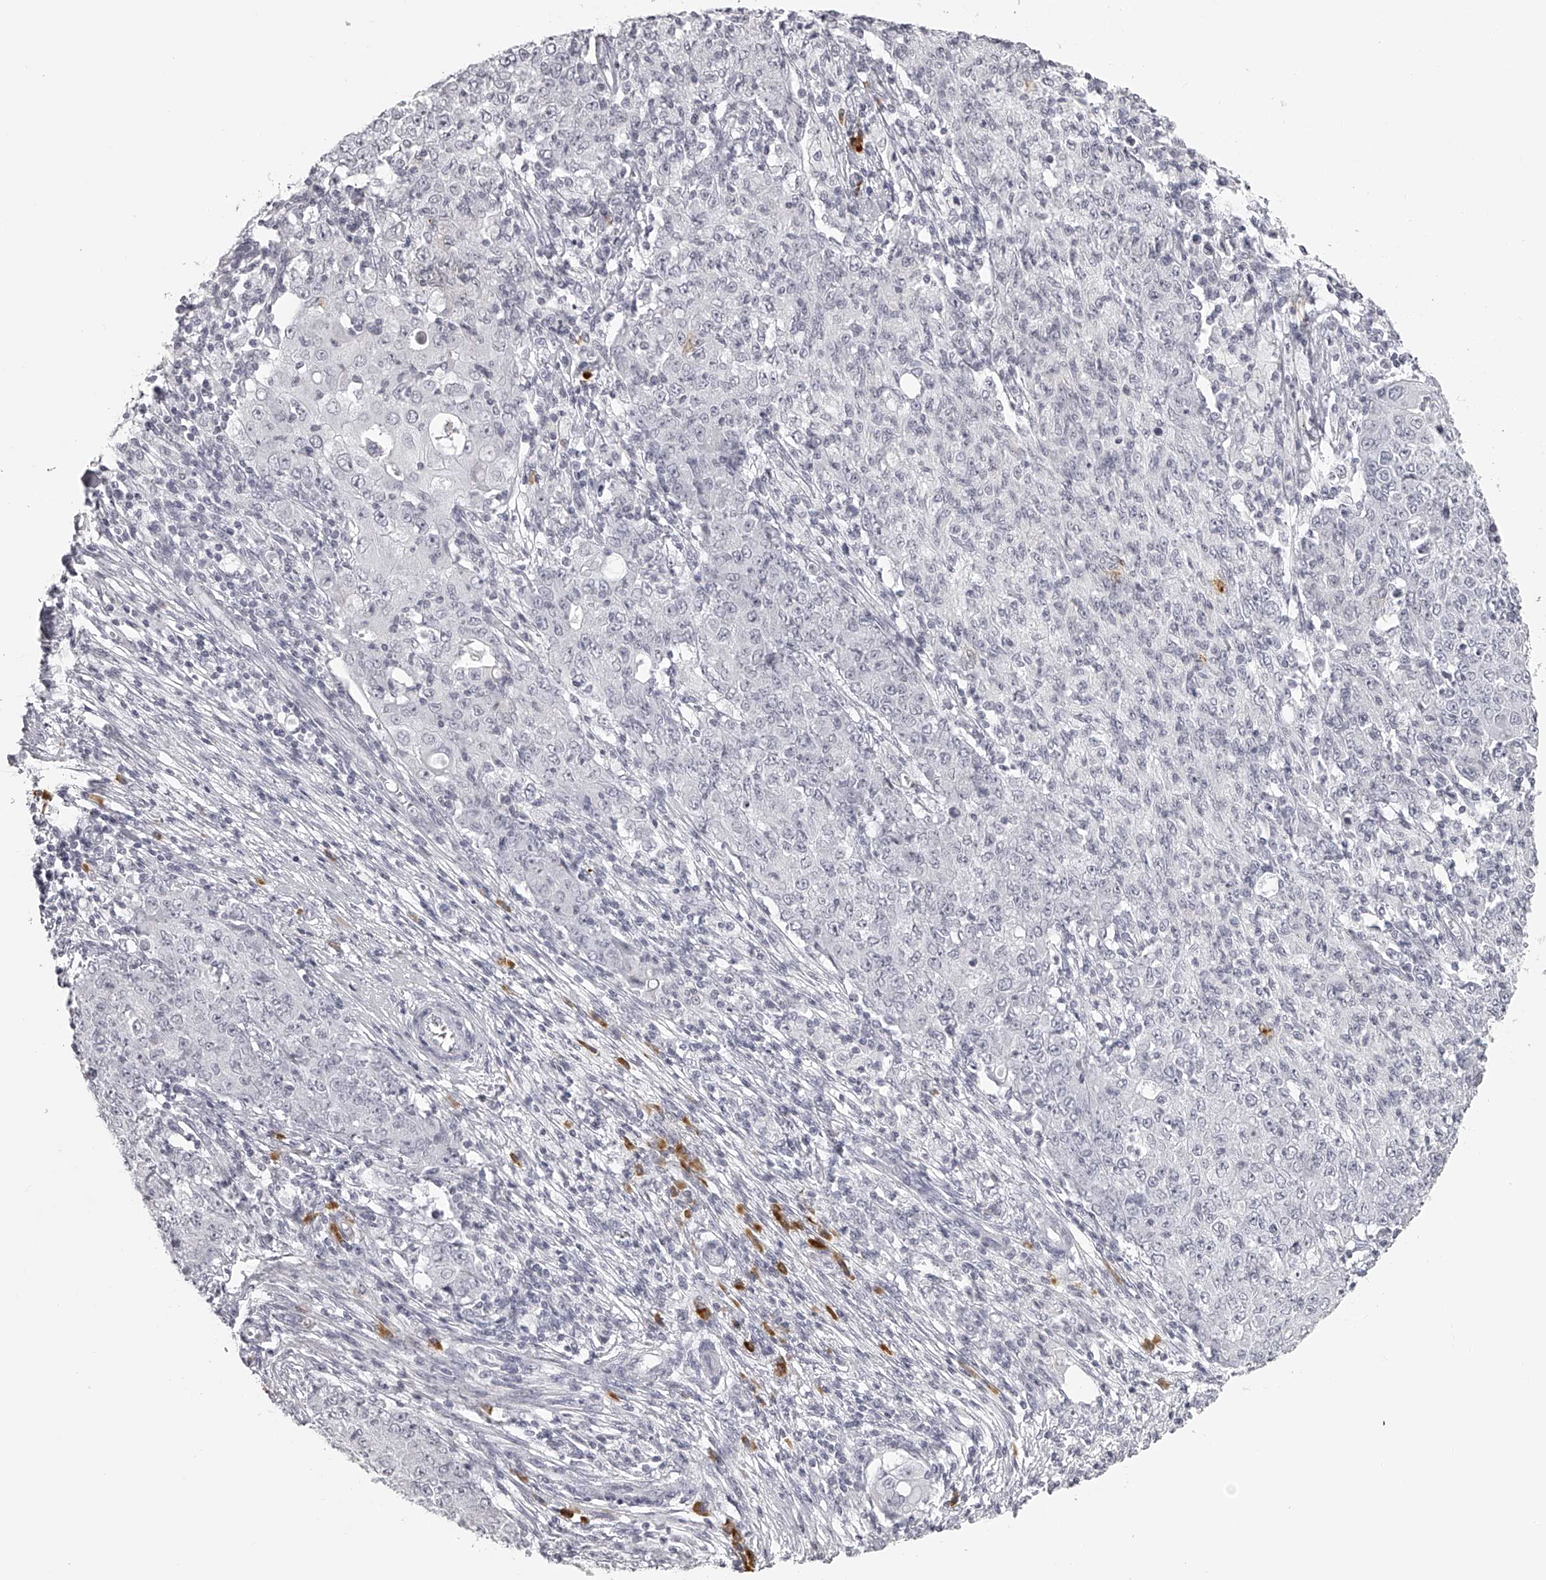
{"staining": {"intensity": "negative", "quantity": "none", "location": "none"}, "tissue": "ovarian cancer", "cell_type": "Tumor cells", "image_type": "cancer", "snomed": [{"axis": "morphology", "description": "Carcinoma, endometroid"}, {"axis": "topography", "description": "Ovary"}], "caption": "This is an IHC image of human ovarian cancer. There is no expression in tumor cells.", "gene": "SEC11C", "patient": {"sex": "female", "age": 42}}